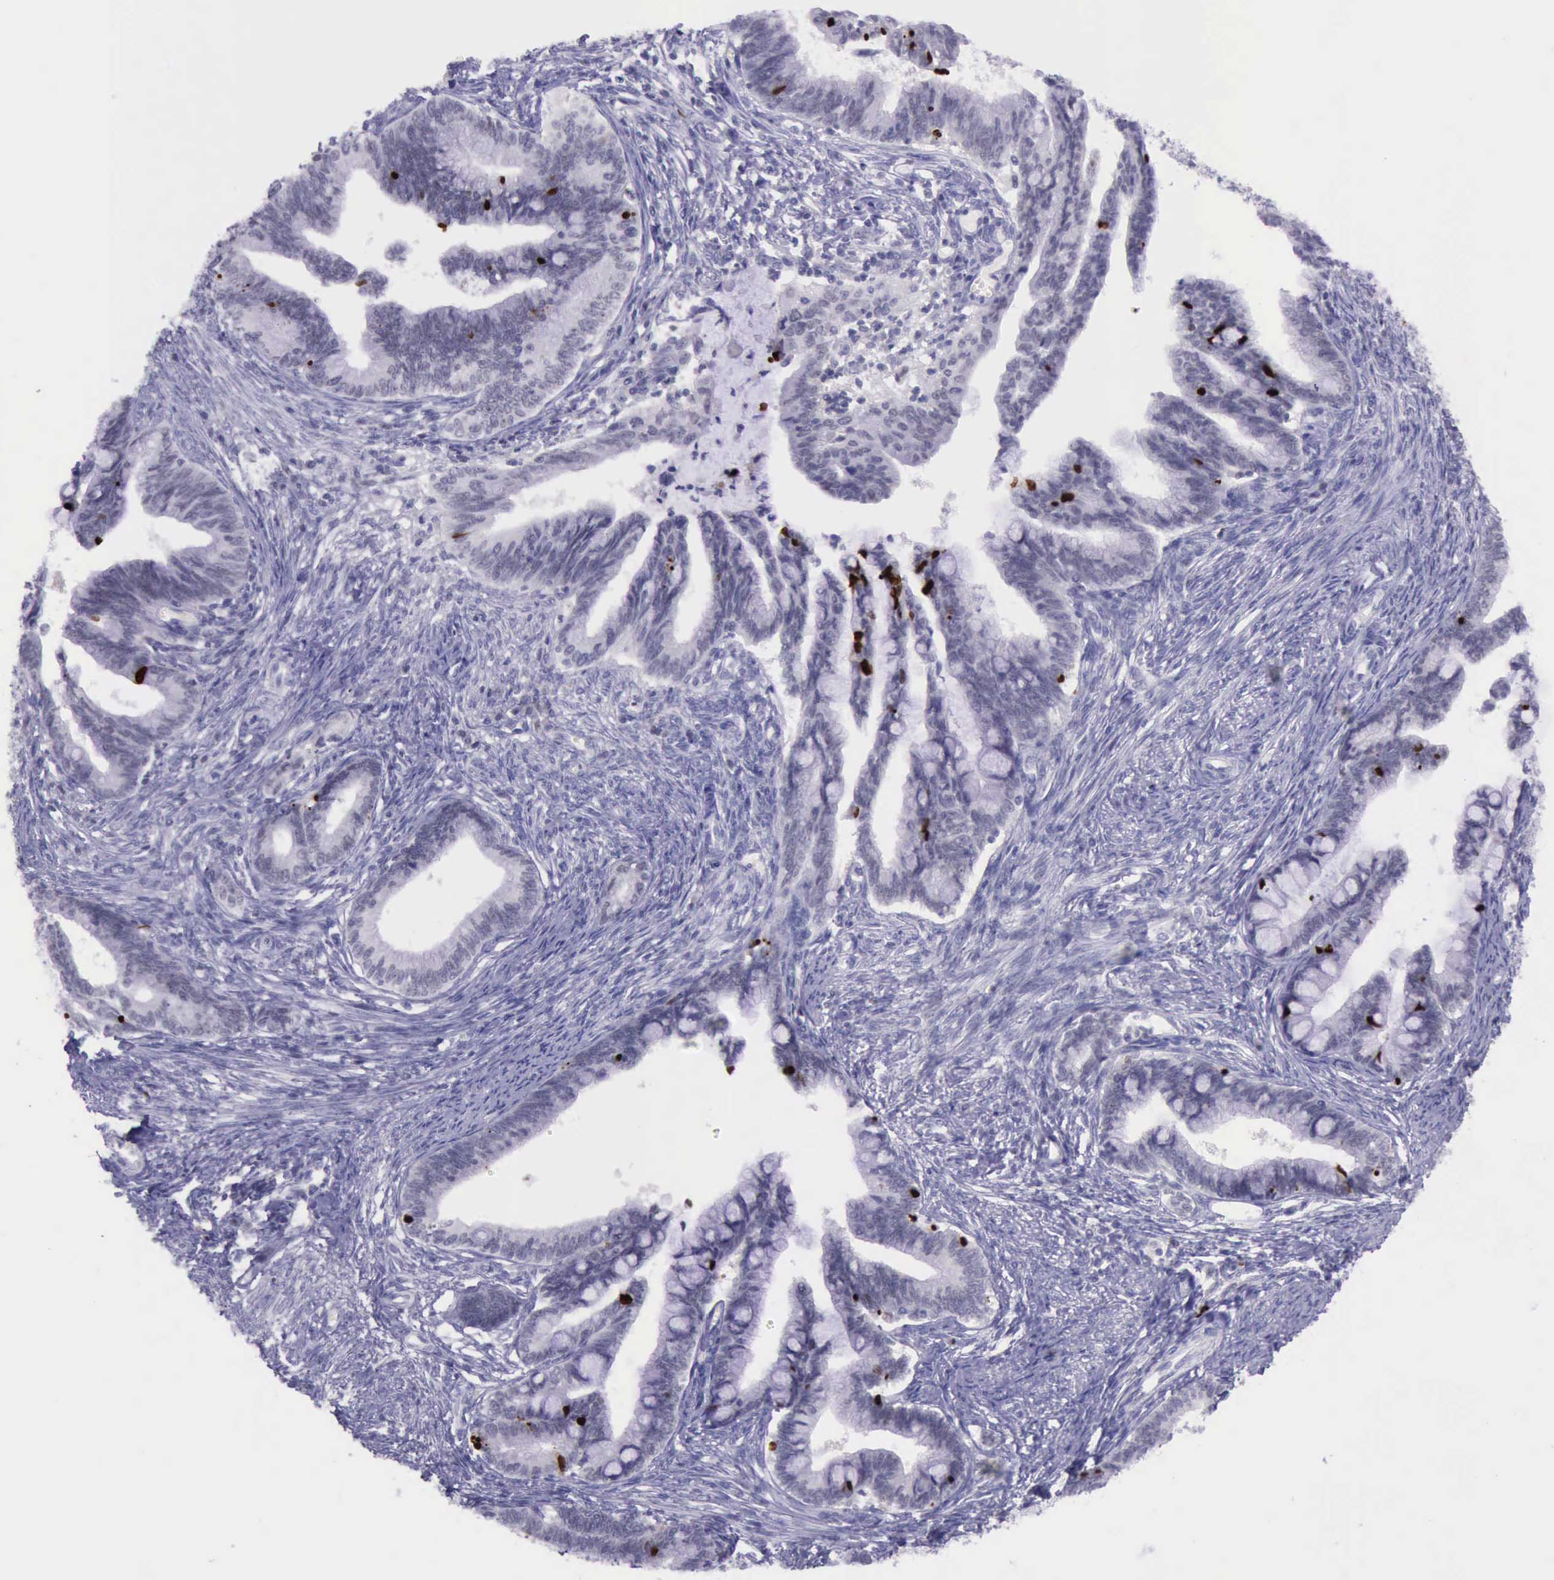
{"staining": {"intensity": "strong", "quantity": "<25%", "location": "nuclear"}, "tissue": "cervical cancer", "cell_type": "Tumor cells", "image_type": "cancer", "snomed": [{"axis": "morphology", "description": "Adenocarcinoma, NOS"}, {"axis": "topography", "description": "Cervix"}], "caption": "Brown immunohistochemical staining in cervical cancer reveals strong nuclear expression in approximately <25% of tumor cells.", "gene": "PARP1", "patient": {"sex": "female", "age": 36}}